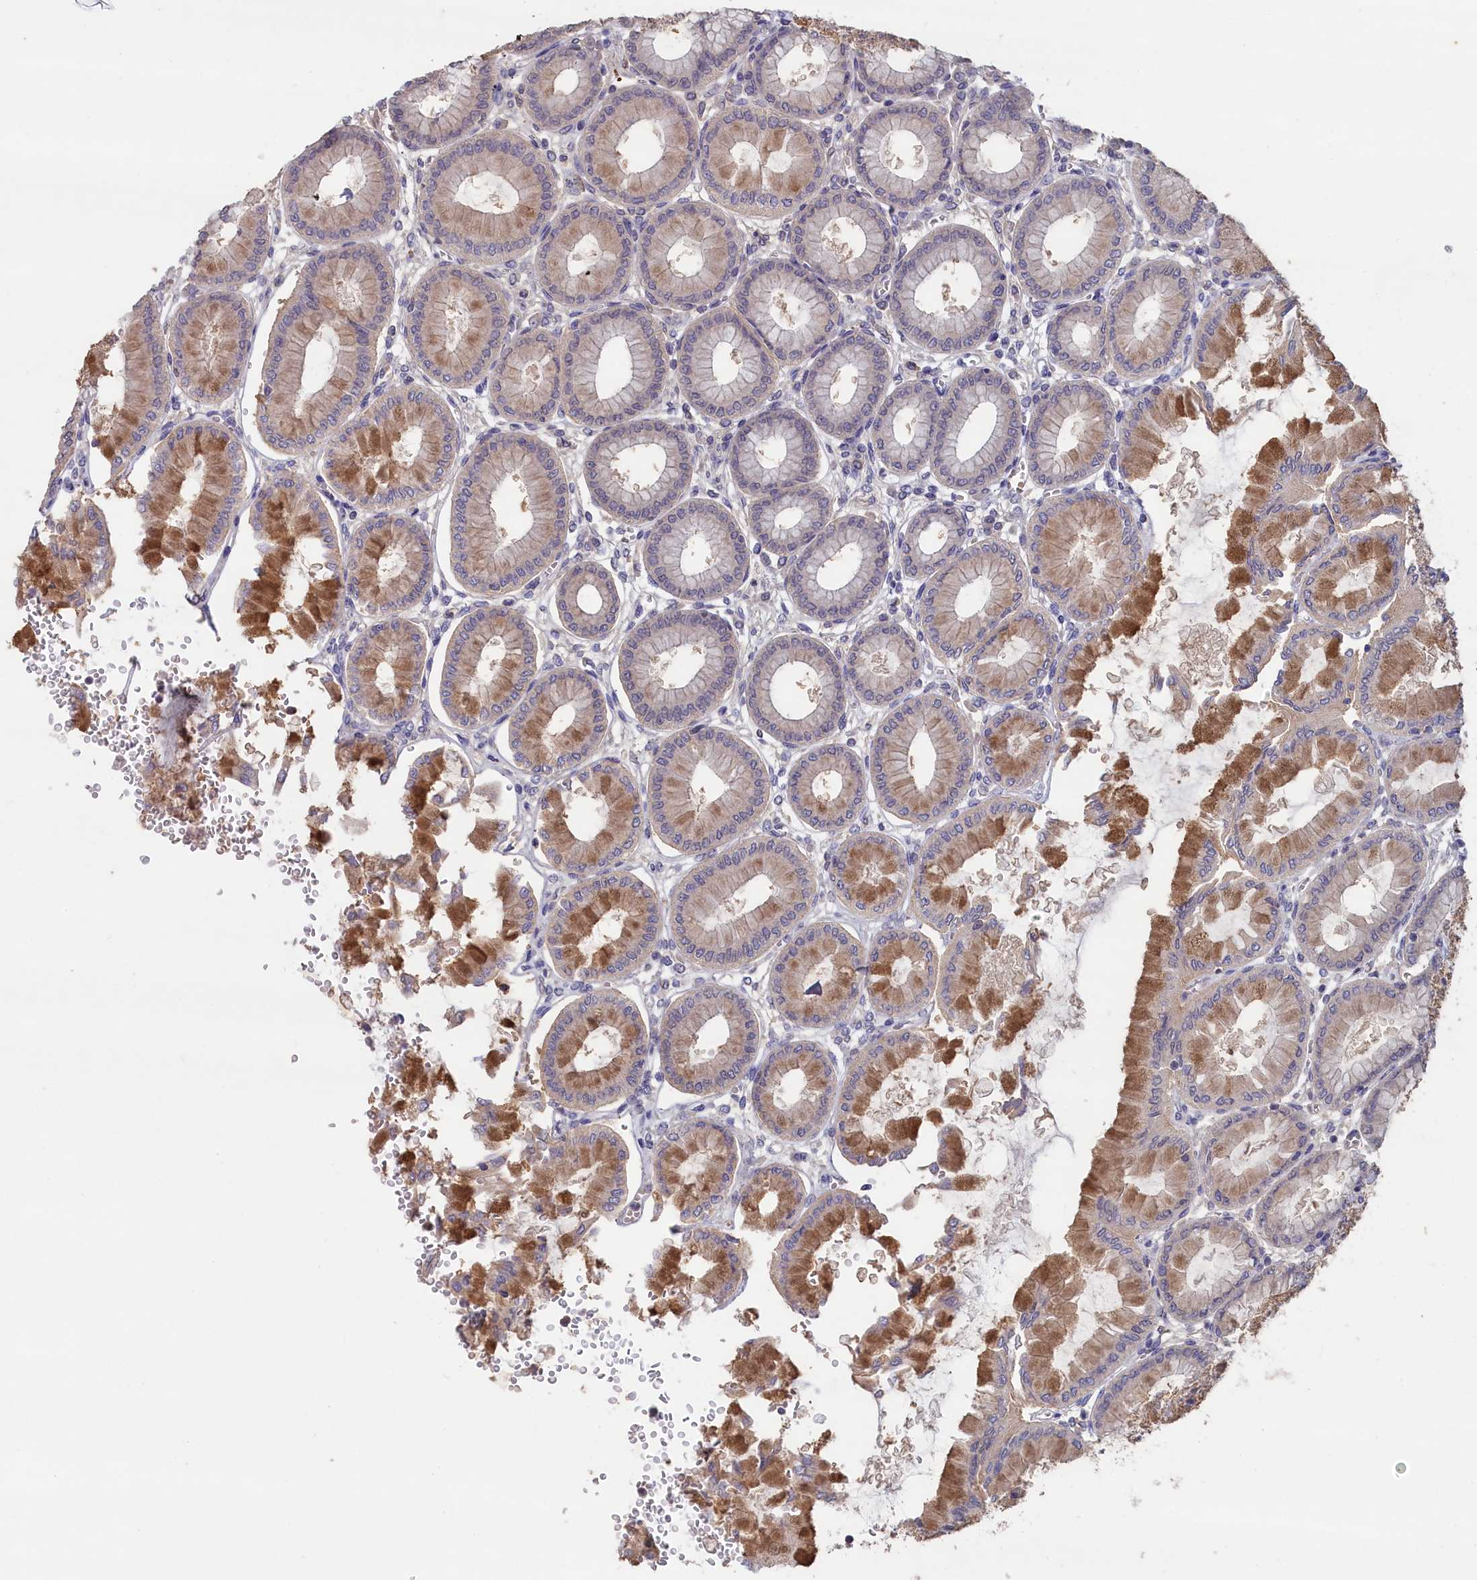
{"staining": {"intensity": "moderate", "quantity": "<25%", "location": "cytoplasmic/membranous"}, "tissue": "stomach", "cell_type": "Glandular cells", "image_type": "normal", "snomed": [{"axis": "morphology", "description": "Normal tissue, NOS"}, {"axis": "topography", "description": "Stomach, upper"}], "caption": "A brown stain labels moderate cytoplasmic/membranous positivity of a protein in glandular cells of unremarkable human stomach.", "gene": "CELF5", "patient": {"sex": "female", "age": 56}}